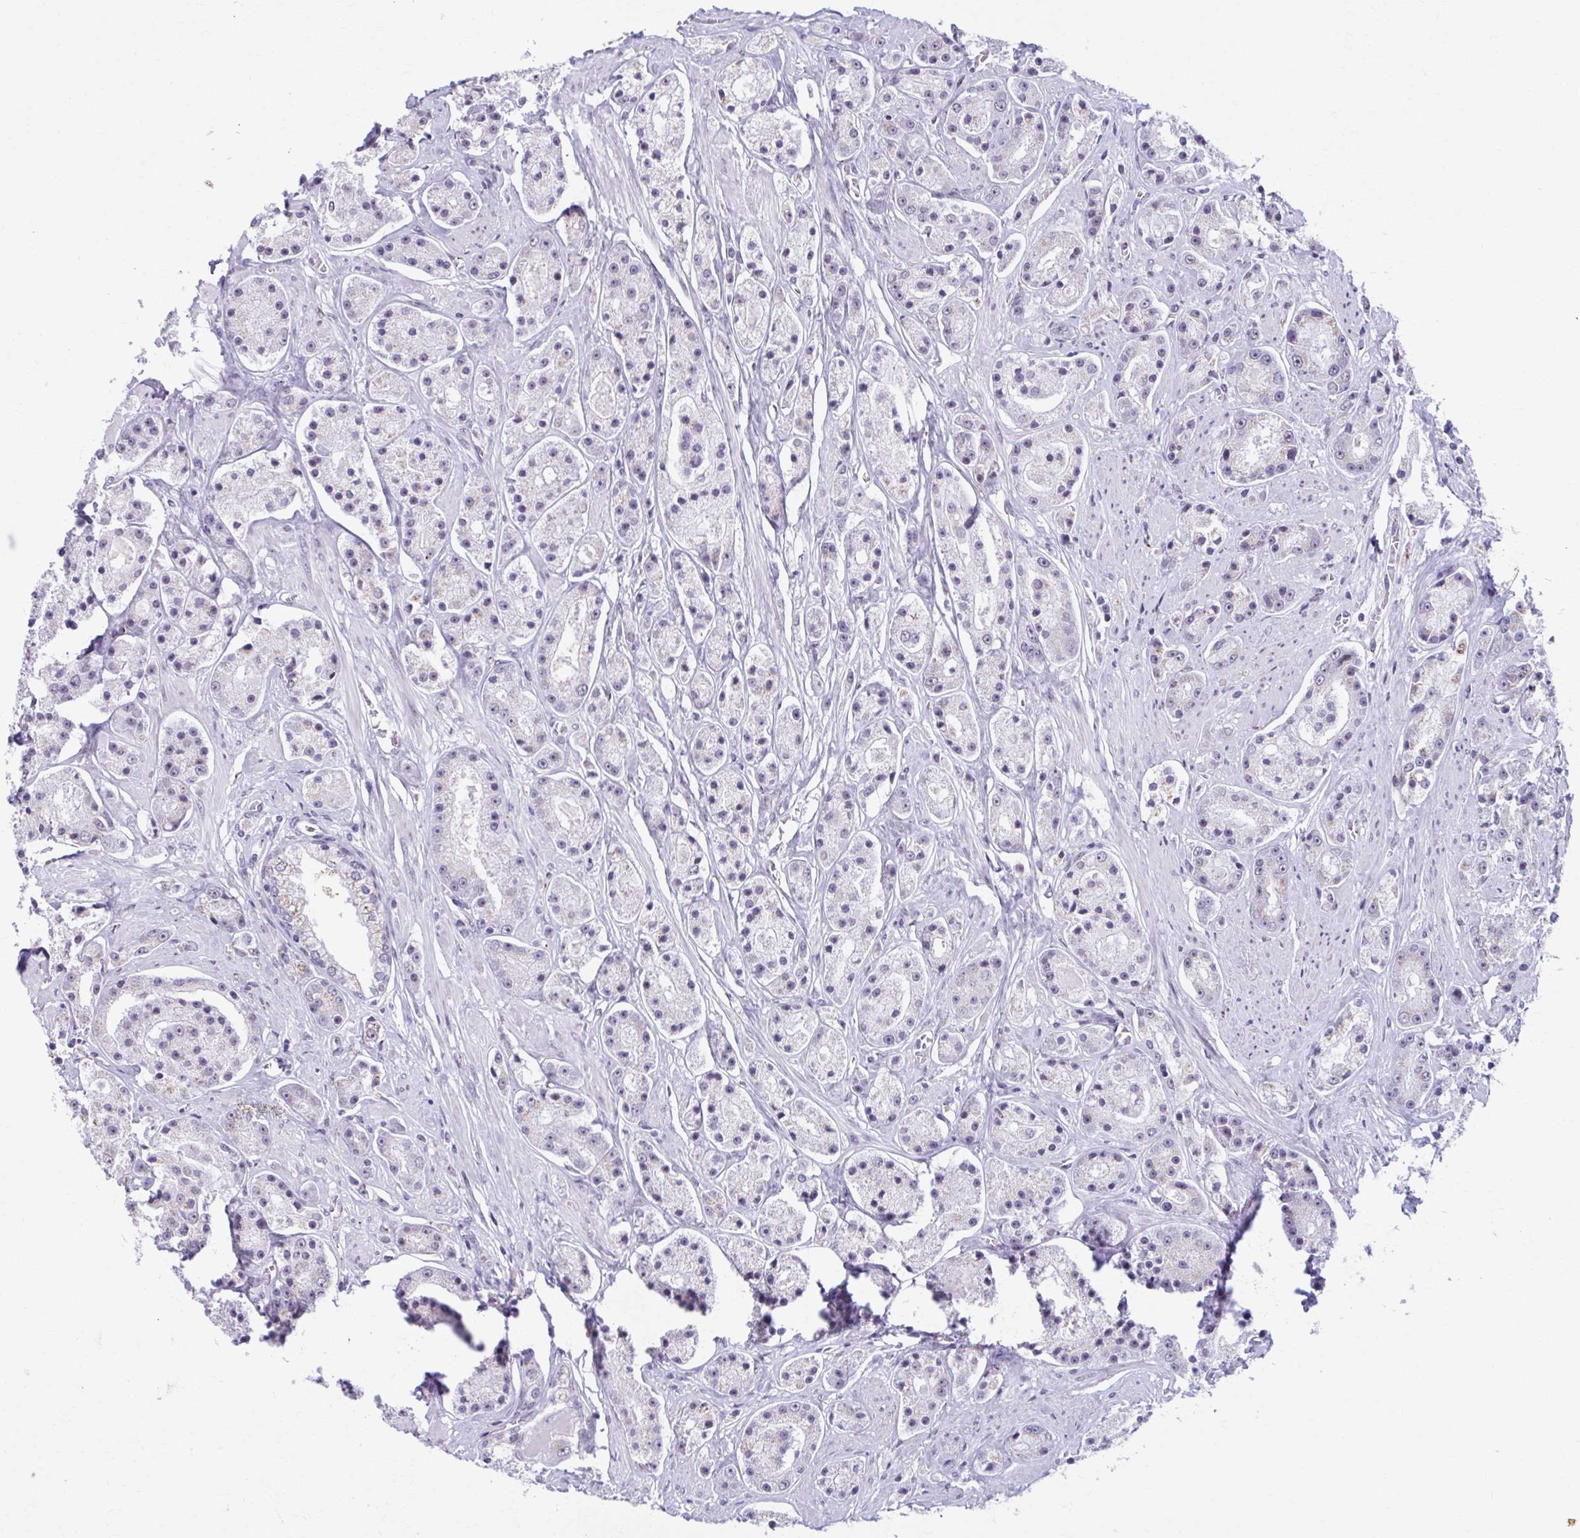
{"staining": {"intensity": "negative", "quantity": "none", "location": "none"}, "tissue": "prostate cancer", "cell_type": "Tumor cells", "image_type": "cancer", "snomed": [{"axis": "morphology", "description": "Adenocarcinoma, High grade"}, {"axis": "topography", "description": "Prostate"}], "caption": "Immunohistochemistry (IHC) of human high-grade adenocarcinoma (prostate) exhibits no staining in tumor cells. (Immunohistochemistry, brightfield microscopy, high magnification).", "gene": "ZNF682", "patient": {"sex": "male", "age": 67}}